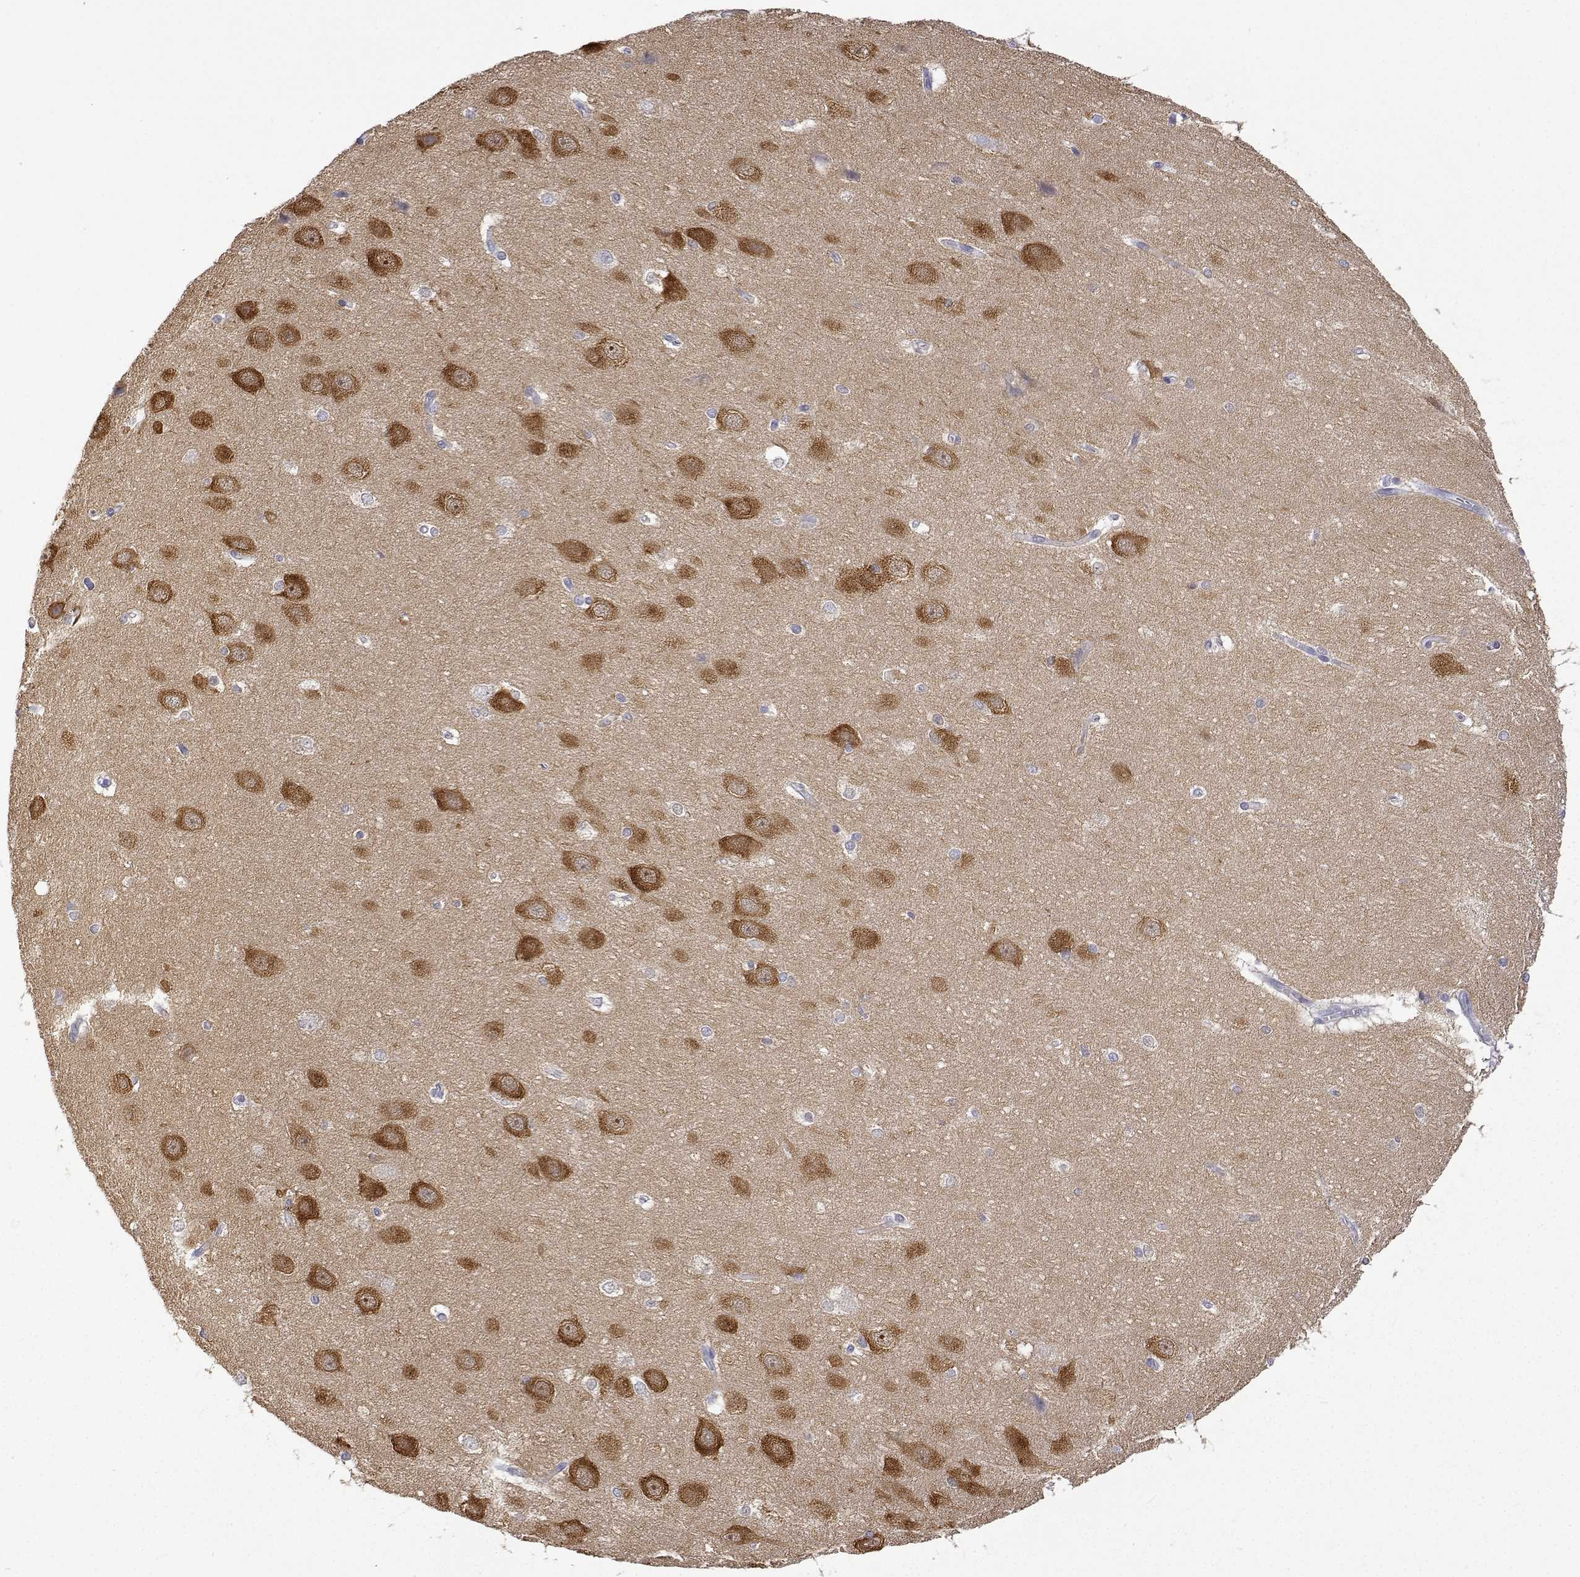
{"staining": {"intensity": "weak", "quantity": "<25%", "location": "cytoplasmic/membranous"}, "tissue": "hippocampus", "cell_type": "Glial cells", "image_type": "normal", "snomed": [{"axis": "morphology", "description": "Normal tissue, NOS"}, {"axis": "topography", "description": "Cerebral cortex"}, {"axis": "topography", "description": "Hippocampus"}], "caption": "Immunohistochemistry photomicrograph of normal hippocampus stained for a protein (brown), which demonstrates no positivity in glial cells. (Stains: DAB (3,3'-diaminobenzidine) immunohistochemistry with hematoxylin counter stain, Microscopy: brightfield microscopy at high magnification).", "gene": "PLCB1", "patient": {"sex": "female", "age": 19}}